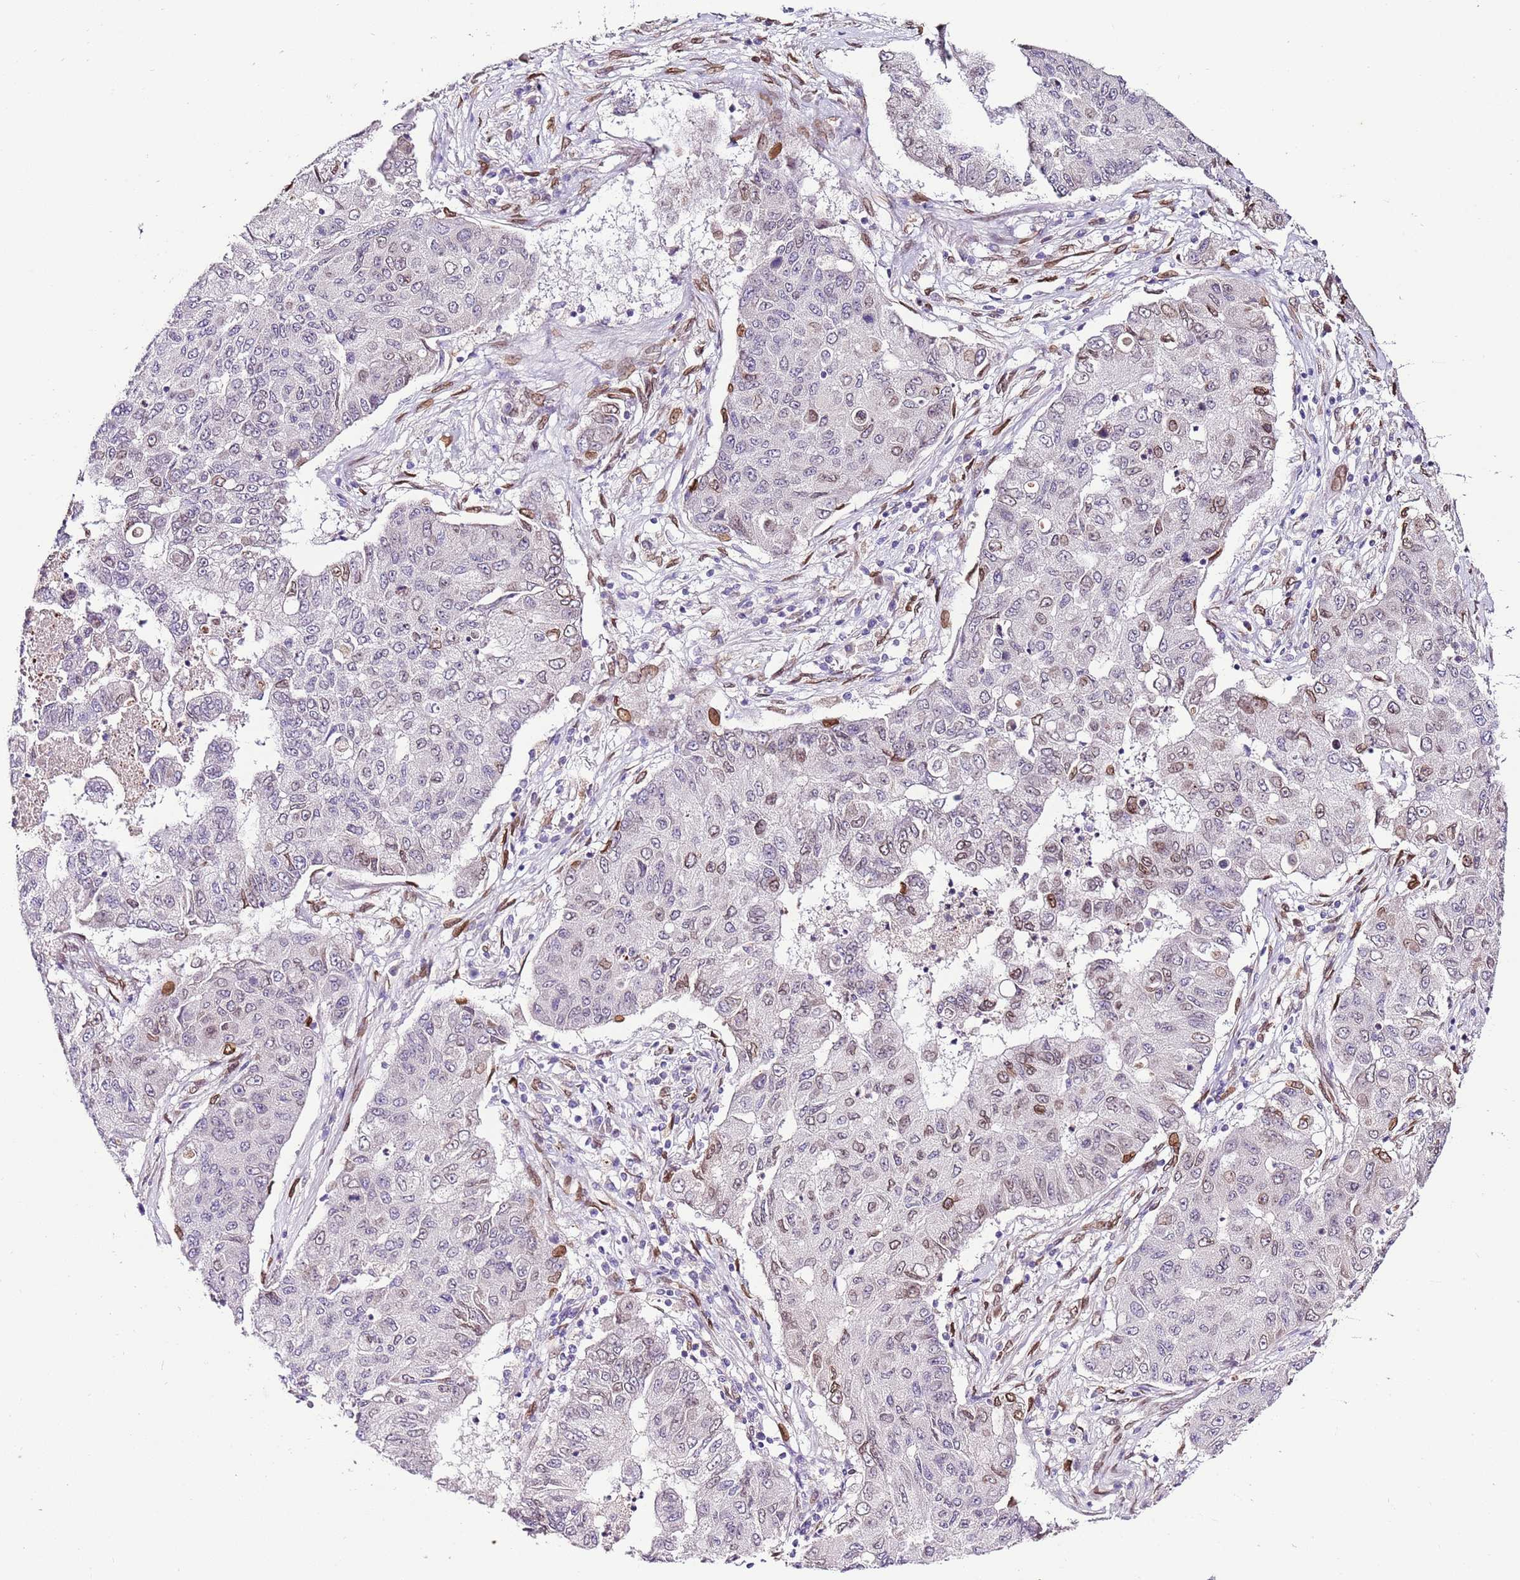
{"staining": {"intensity": "weak", "quantity": "<25%", "location": "cytoplasmic/membranous,nuclear"}, "tissue": "lung cancer", "cell_type": "Tumor cells", "image_type": "cancer", "snomed": [{"axis": "morphology", "description": "Squamous cell carcinoma, NOS"}, {"axis": "topography", "description": "Lung"}], "caption": "A high-resolution image shows immunohistochemistry staining of lung cancer, which demonstrates no significant staining in tumor cells.", "gene": "TMEM47", "patient": {"sex": "male", "age": 74}}